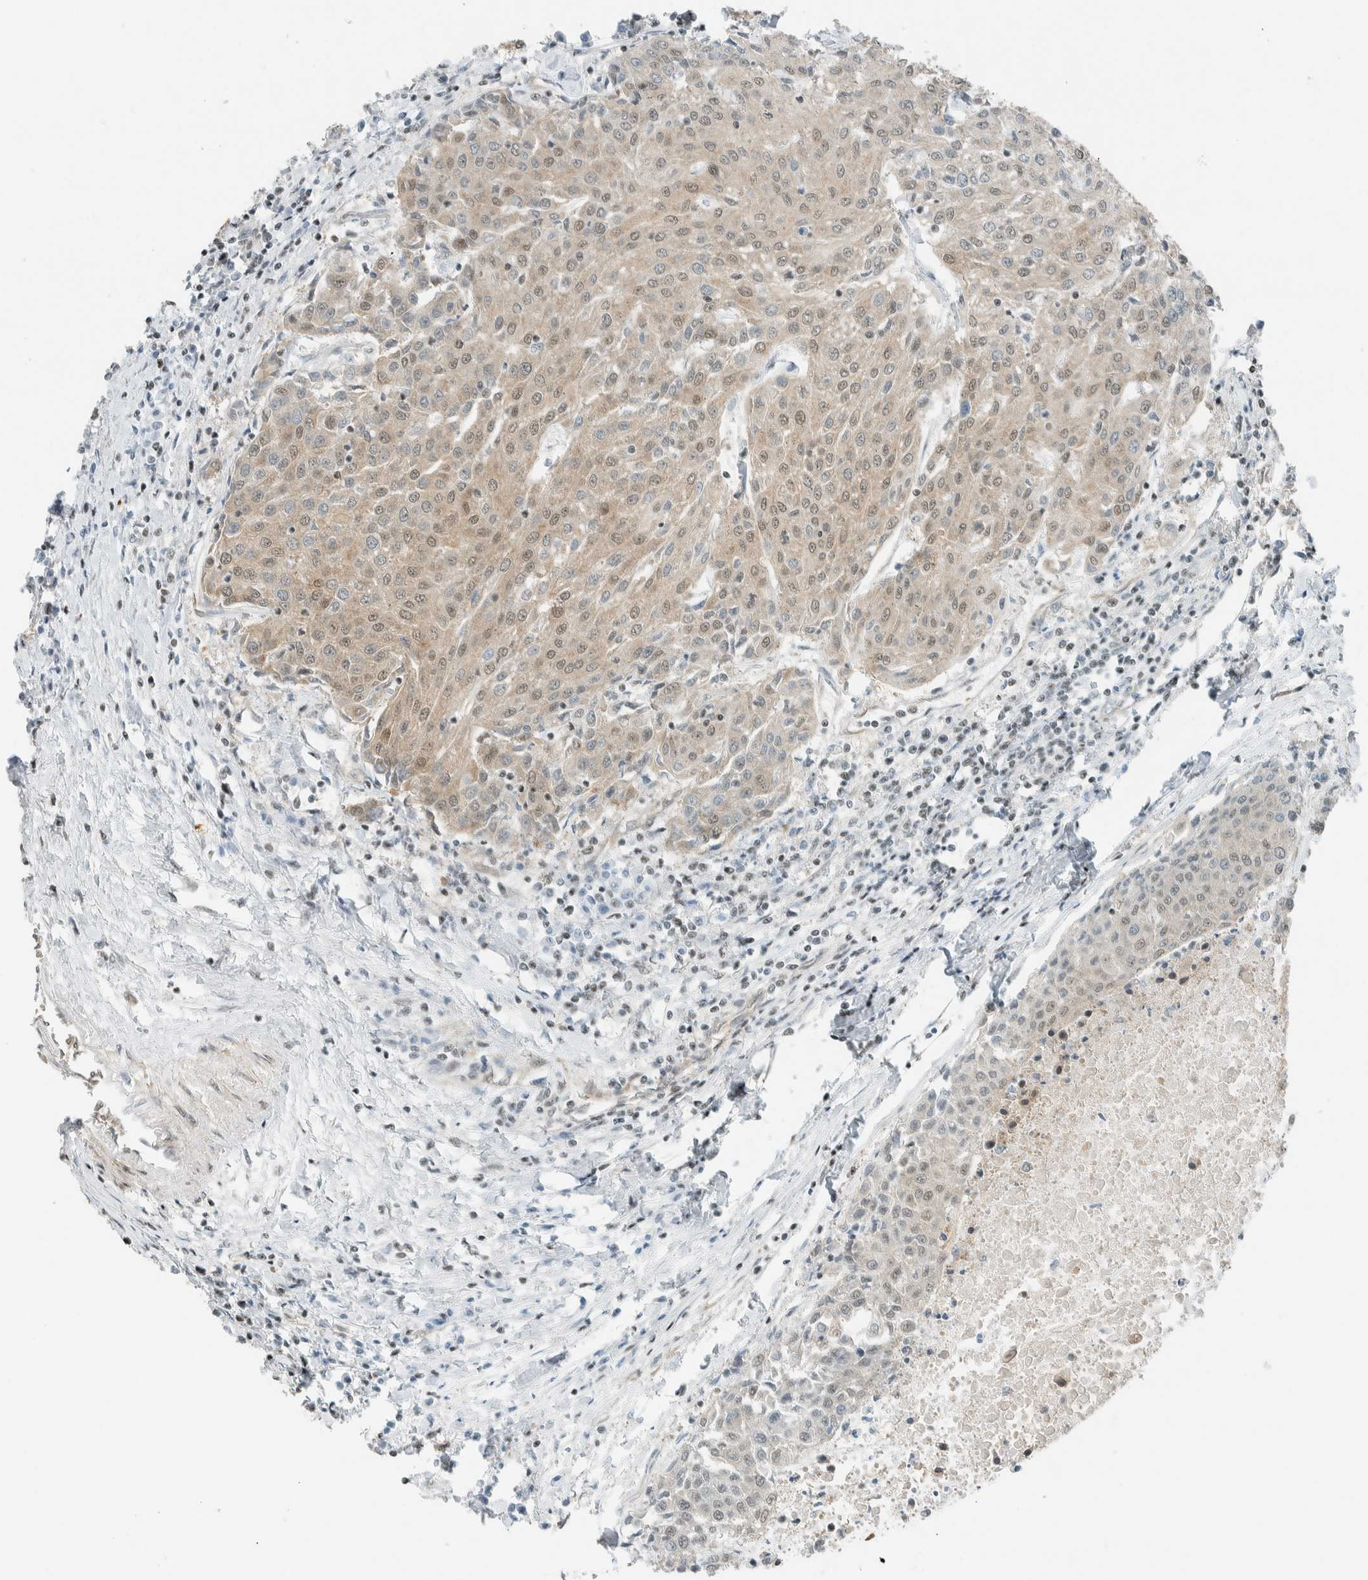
{"staining": {"intensity": "weak", "quantity": ">75%", "location": "cytoplasmic/membranous,nuclear"}, "tissue": "urothelial cancer", "cell_type": "Tumor cells", "image_type": "cancer", "snomed": [{"axis": "morphology", "description": "Urothelial carcinoma, High grade"}, {"axis": "topography", "description": "Urinary bladder"}], "caption": "Urothelial carcinoma (high-grade) stained with a brown dye exhibits weak cytoplasmic/membranous and nuclear positive expression in about >75% of tumor cells.", "gene": "NIBAN2", "patient": {"sex": "female", "age": 85}}